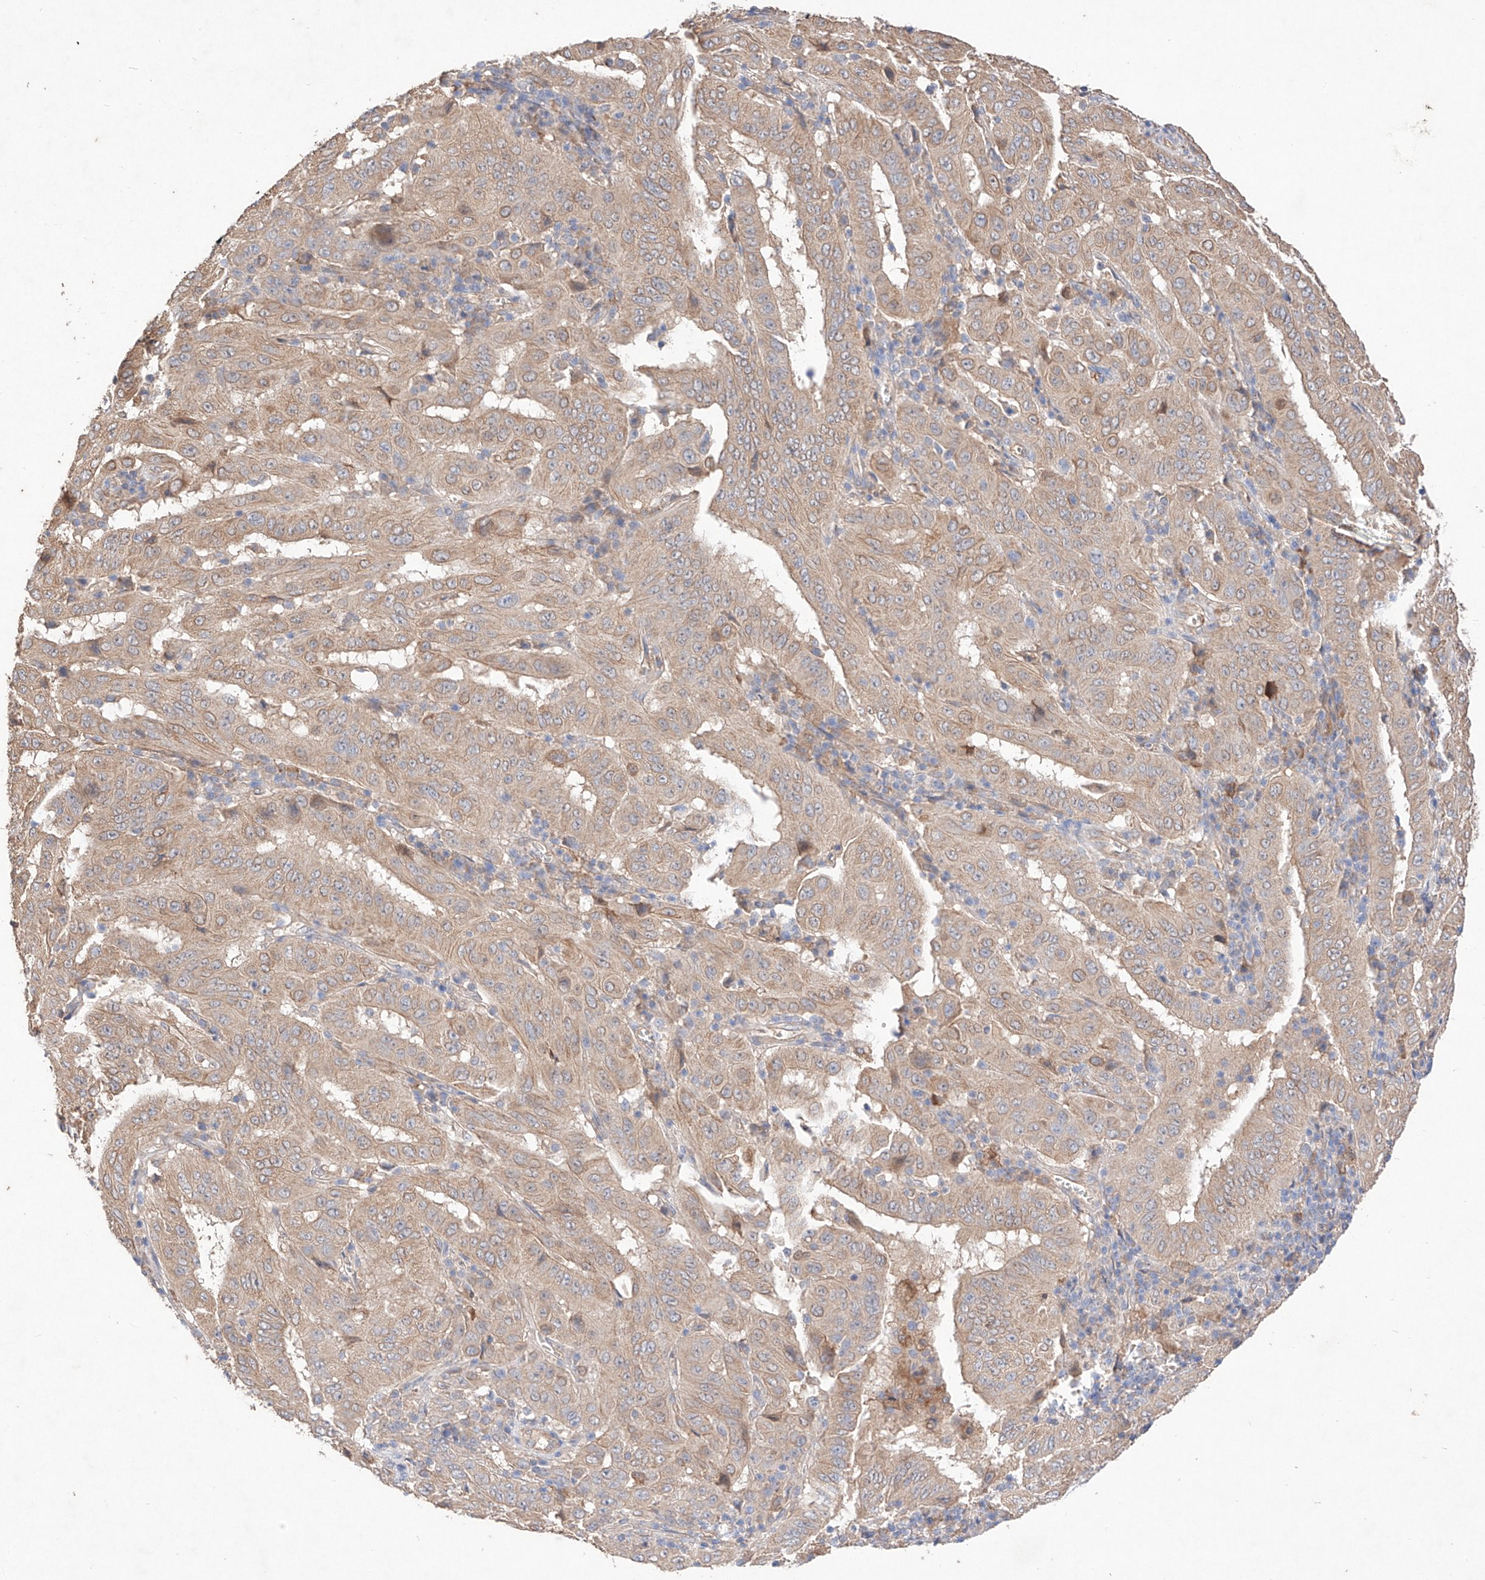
{"staining": {"intensity": "weak", "quantity": ">75%", "location": "cytoplasmic/membranous"}, "tissue": "pancreatic cancer", "cell_type": "Tumor cells", "image_type": "cancer", "snomed": [{"axis": "morphology", "description": "Adenocarcinoma, NOS"}, {"axis": "topography", "description": "Pancreas"}], "caption": "Pancreatic cancer stained with a protein marker shows weak staining in tumor cells.", "gene": "C6orf62", "patient": {"sex": "male", "age": 63}}